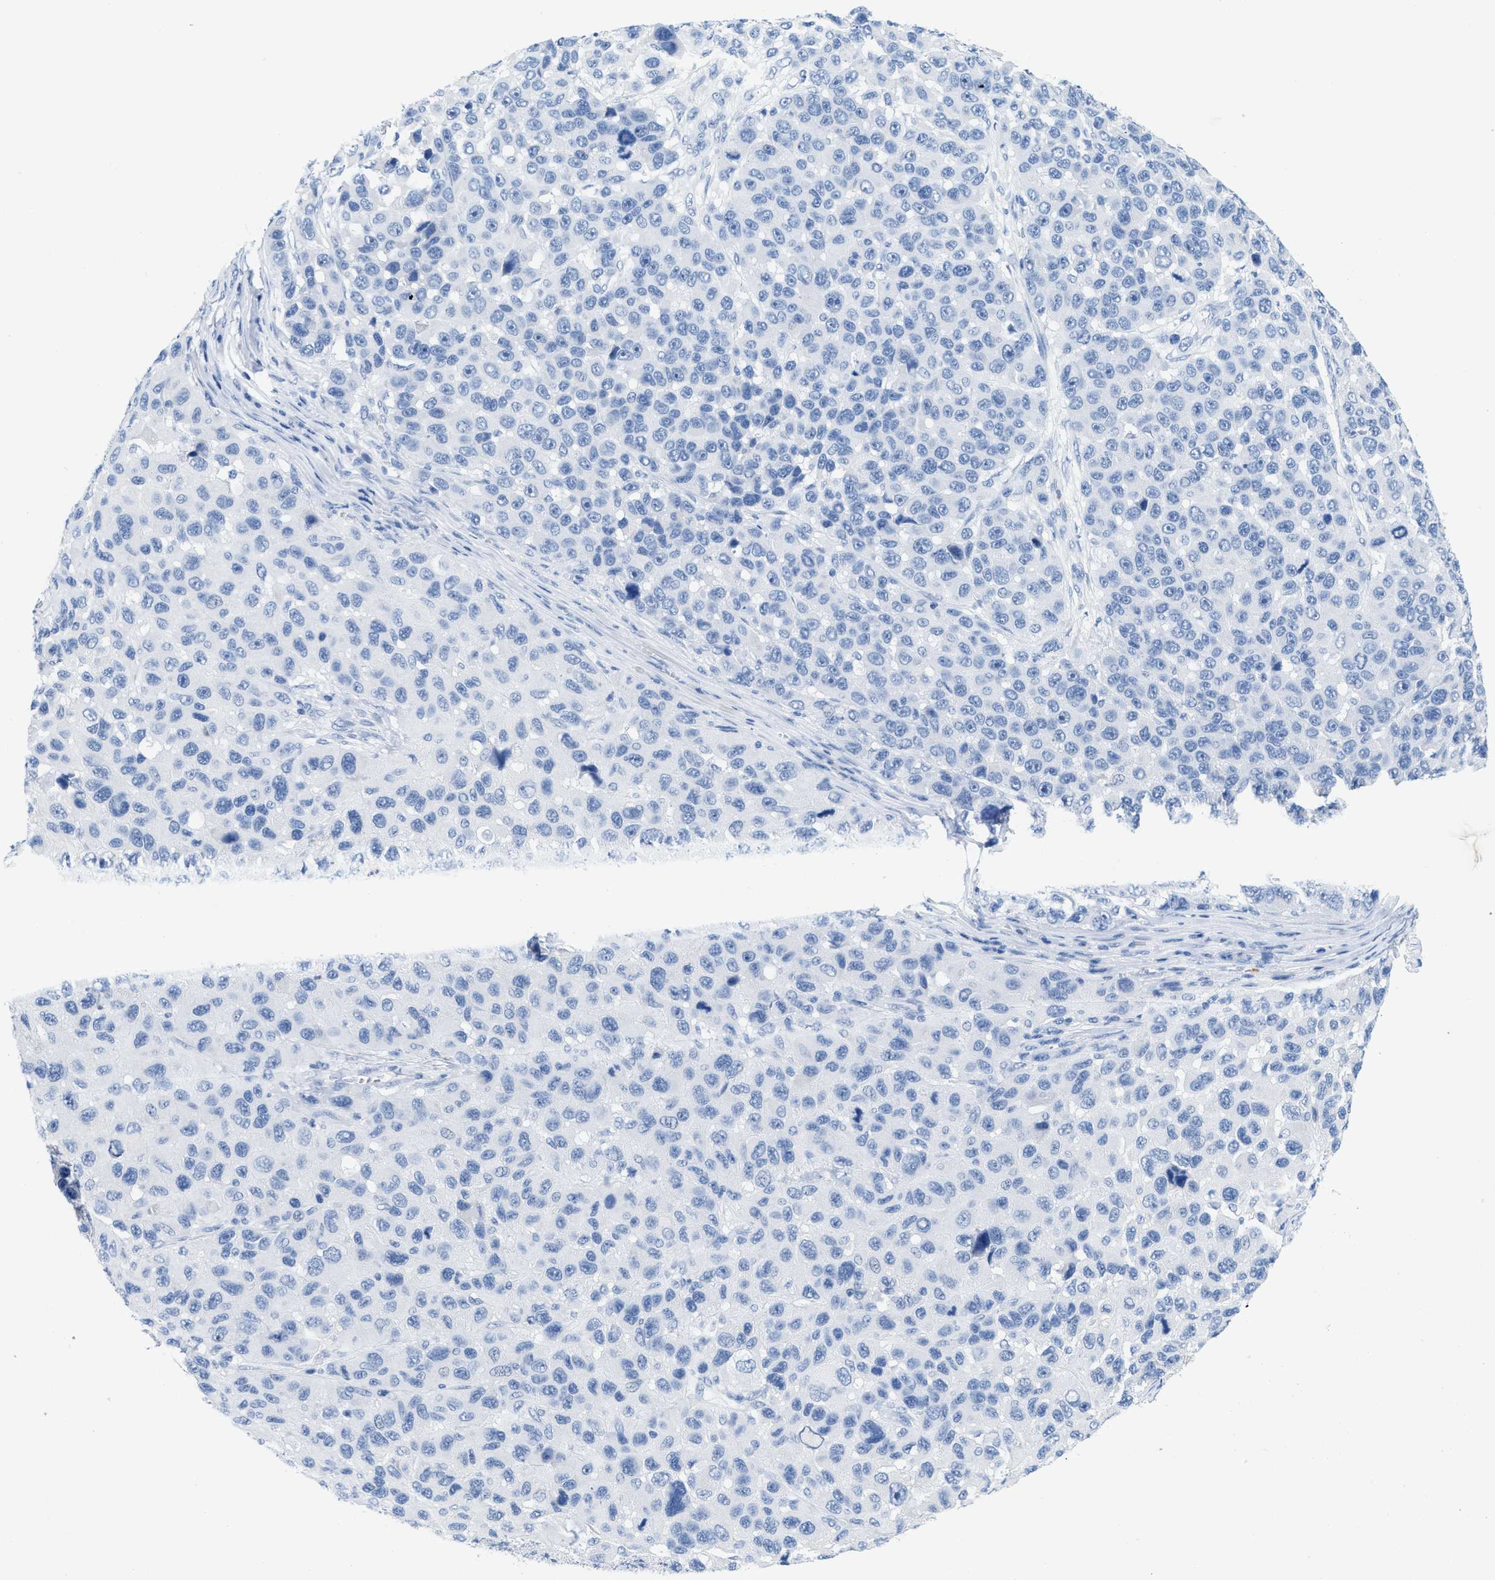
{"staining": {"intensity": "negative", "quantity": "none", "location": "none"}, "tissue": "melanoma", "cell_type": "Tumor cells", "image_type": "cancer", "snomed": [{"axis": "morphology", "description": "Malignant melanoma, NOS"}, {"axis": "topography", "description": "Skin"}], "caption": "Immunohistochemistry photomicrograph of neoplastic tissue: malignant melanoma stained with DAB shows no significant protein expression in tumor cells.", "gene": "CR1", "patient": {"sex": "male", "age": 53}}